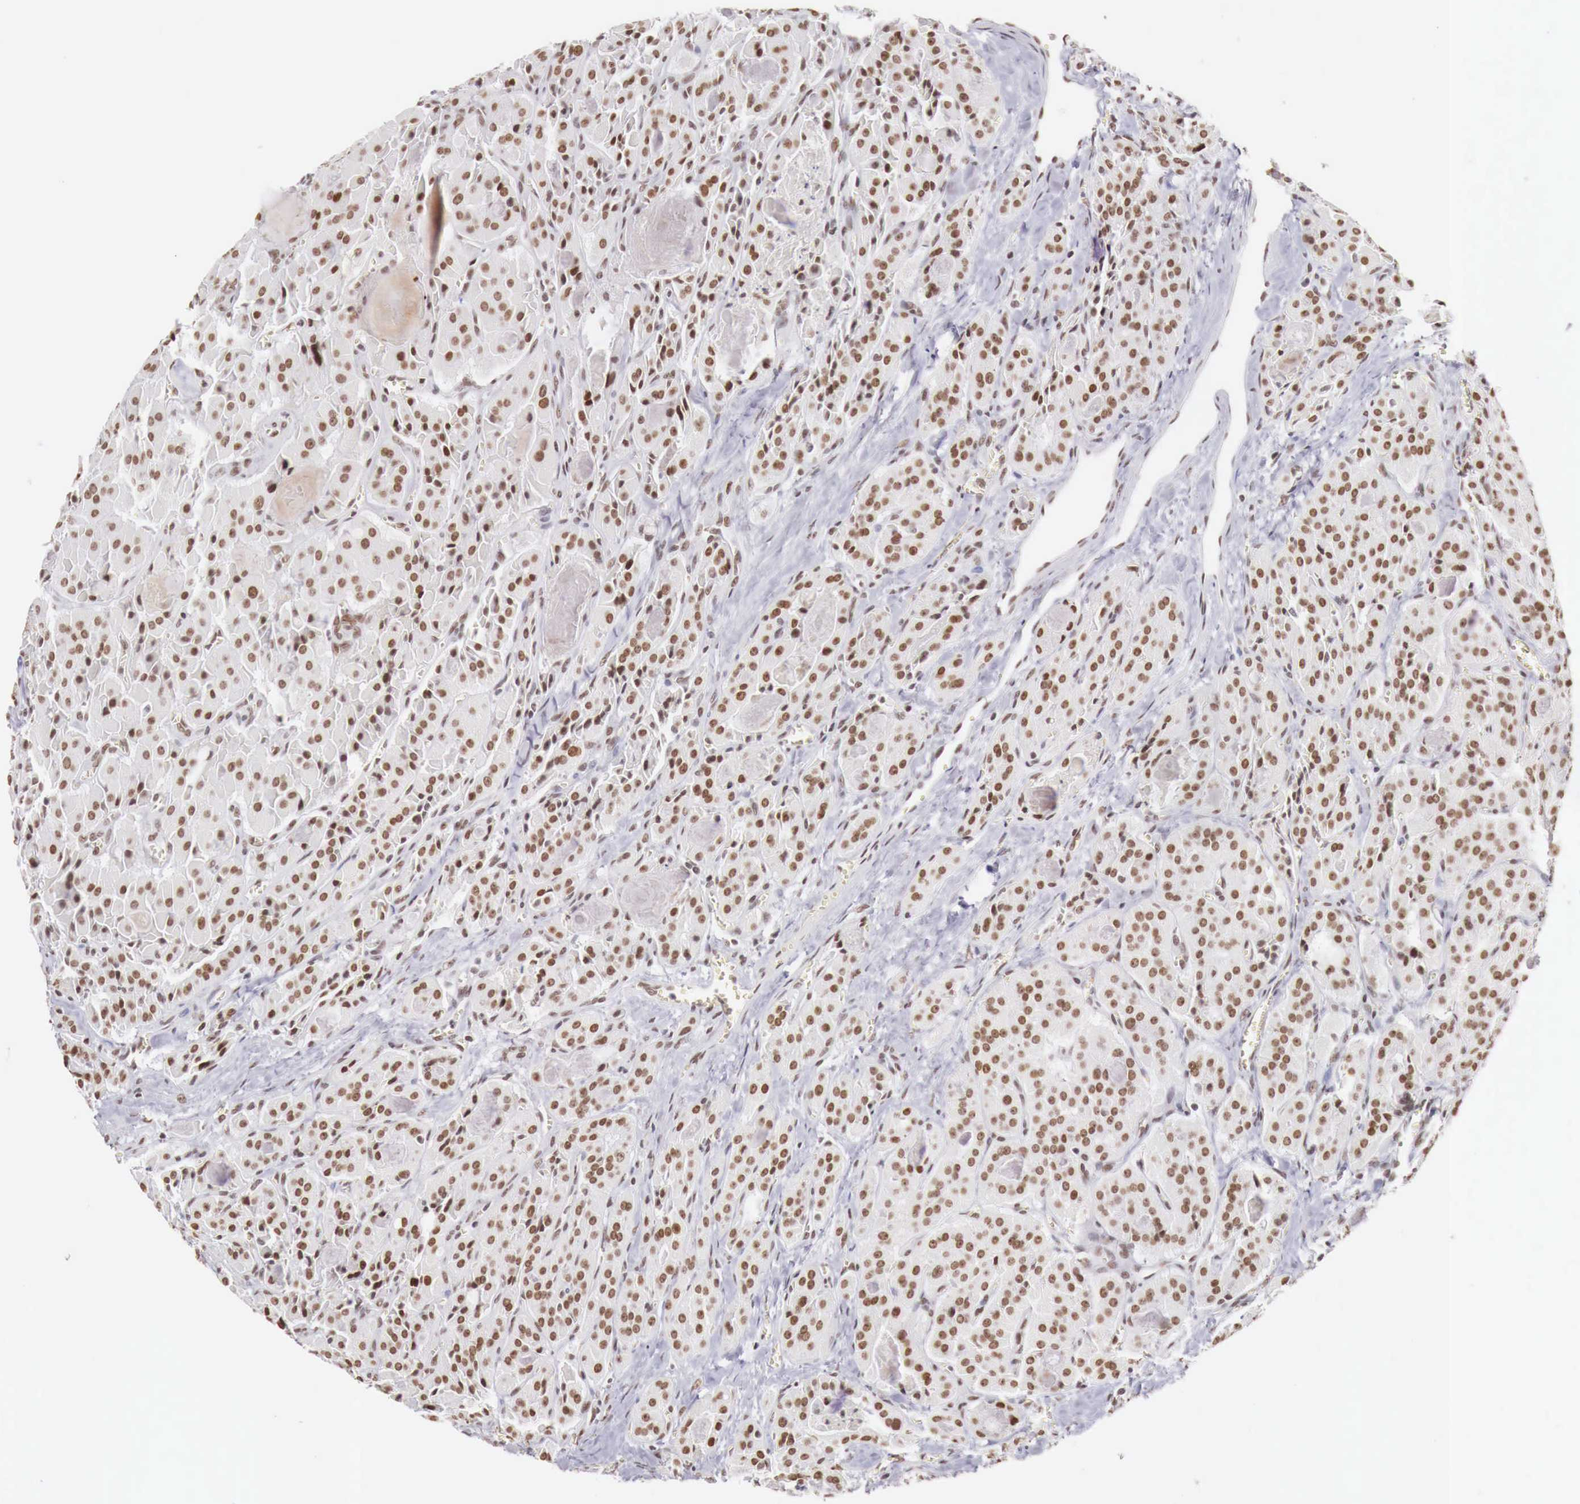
{"staining": {"intensity": "strong", "quantity": "25%-75%", "location": "nuclear"}, "tissue": "thyroid cancer", "cell_type": "Tumor cells", "image_type": "cancer", "snomed": [{"axis": "morphology", "description": "Carcinoma, NOS"}, {"axis": "topography", "description": "Thyroid gland"}], "caption": "Brown immunohistochemical staining in human thyroid cancer (carcinoma) exhibits strong nuclear expression in about 25%-75% of tumor cells.", "gene": "PHF14", "patient": {"sex": "male", "age": 76}}